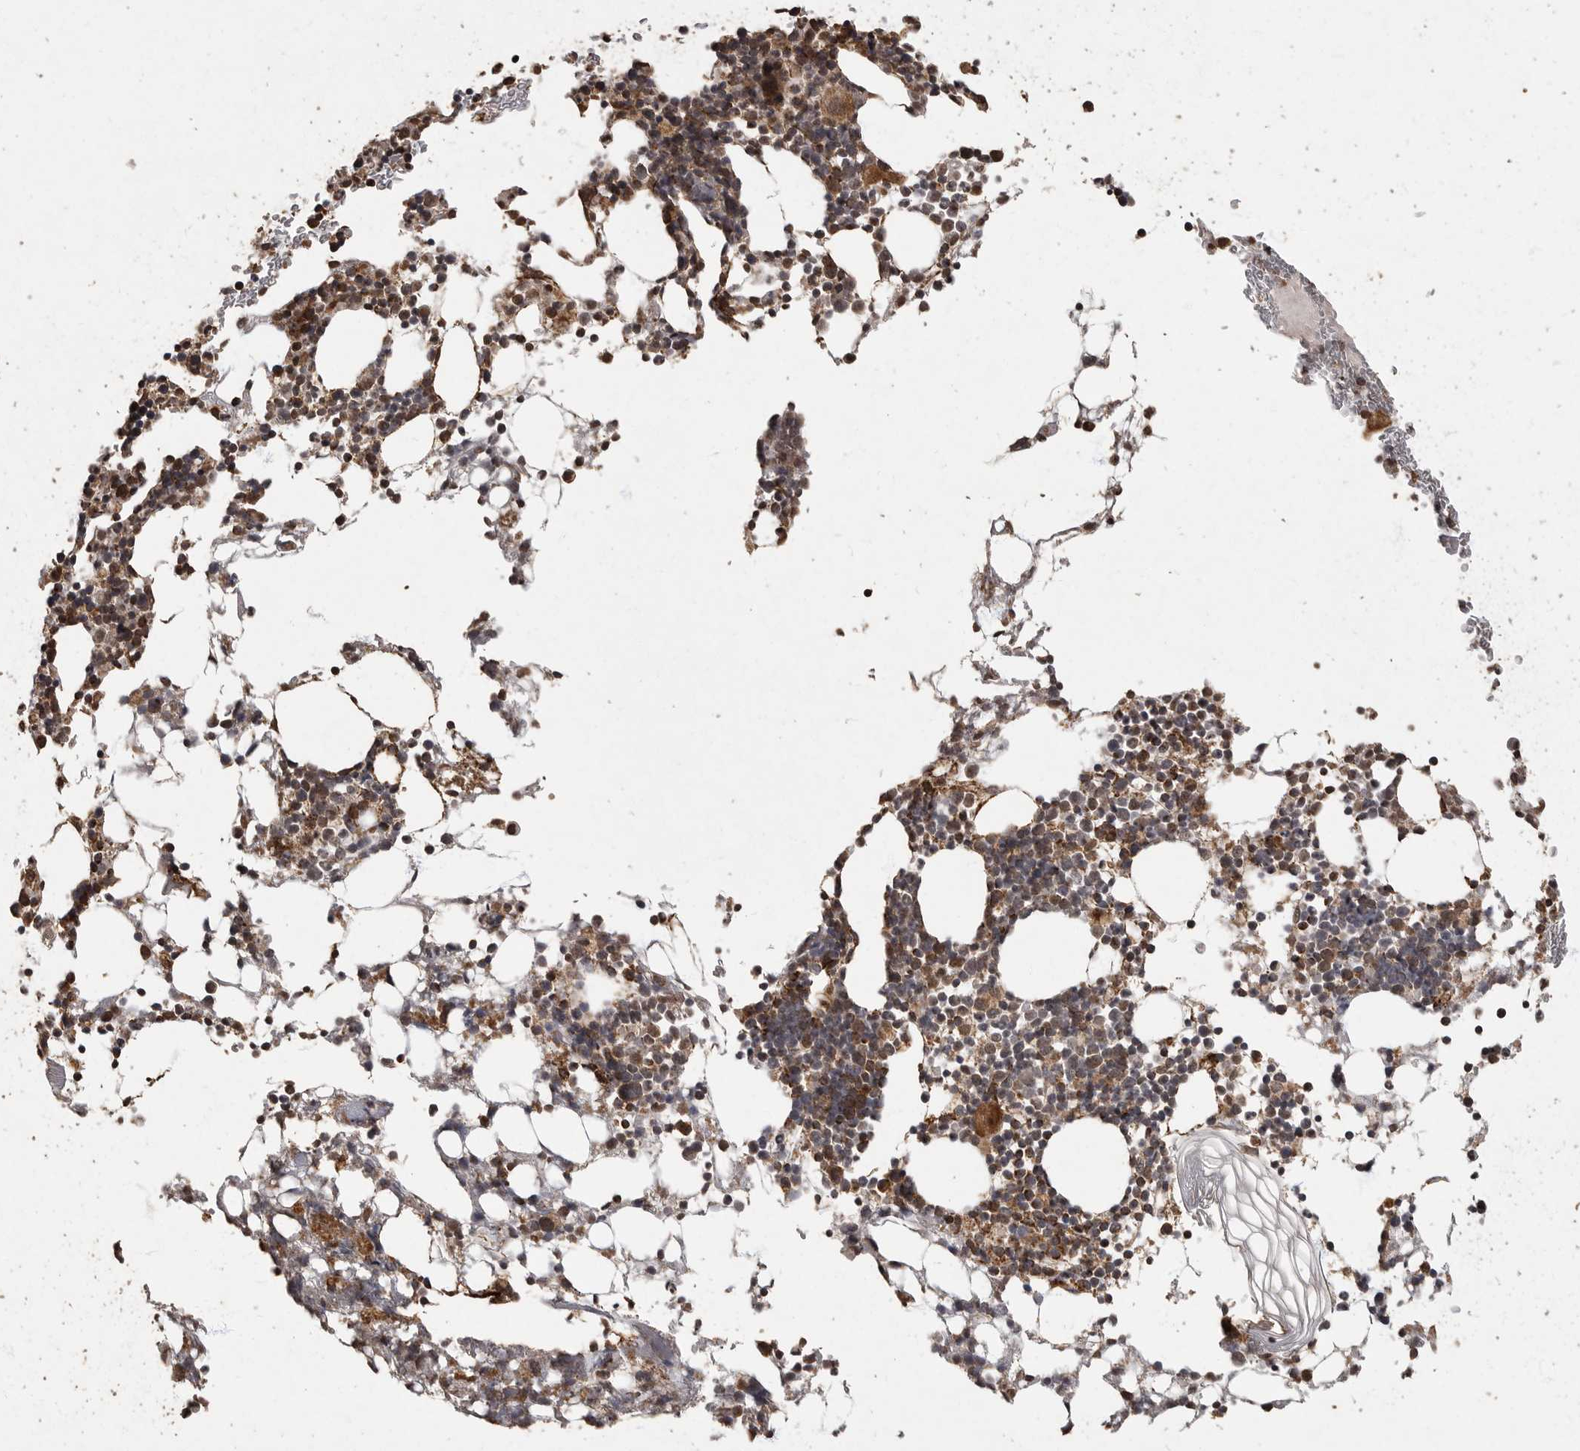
{"staining": {"intensity": "strong", "quantity": ">75%", "location": "cytoplasmic/membranous"}, "tissue": "bone marrow", "cell_type": "Hematopoietic cells", "image_type": "normal", "snomed": [{"axis": "morphology", "description": "Normal tissue, NOS"}, {"axis": "morphology", "description": "Inflammation, NOS"}, {"axis": "topography", "description": "Bone marrow"}], "caption": "Strong cytoplasmic/membranous expression for a protein is seen in approximately >75% of hematopoietic cells of normal bone marrow using immunohistochemistry.", "gene": "MAFG", "patient": {"sex": "male", "age": 44}}